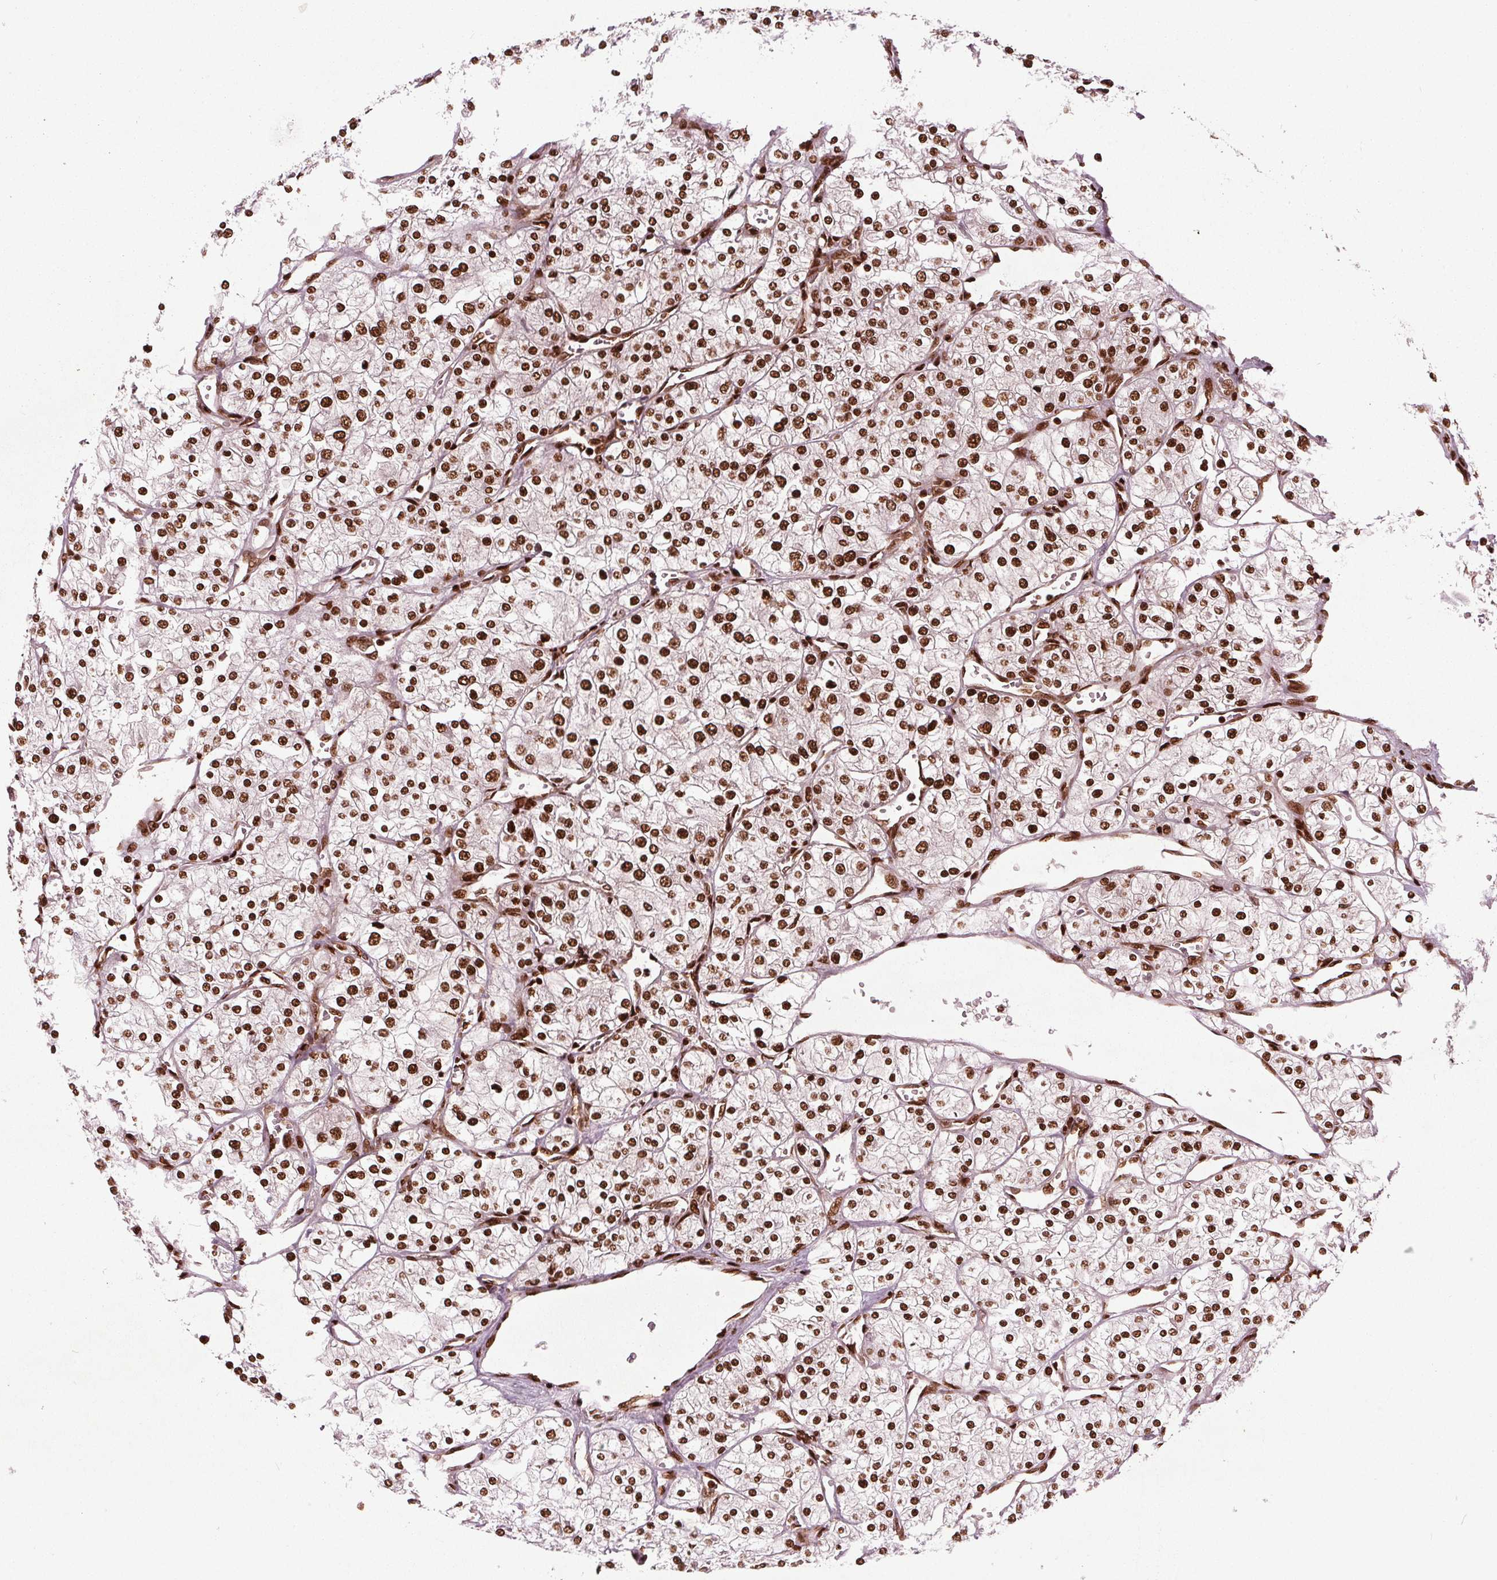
{"staining": {"intensity": "strong", "quantity": ">75%", "location": "nuclear"}, "tissue": "renal cancer", "cell_type": "Tumor cells", "image_type": "cancer", "snomed": [{"axis": "morphology", "description": "Adenocarcinoma, NOS"}, {"axis": "topography", "description": "Kidney"}], "caption": "About >75% of tumor cells in renal cancer demonstrate strong nuclear protein staining as visualized by brown immunohistochemical staining.", "gene": "BRD4", "patient": {"sex": "male", "age": 80}}